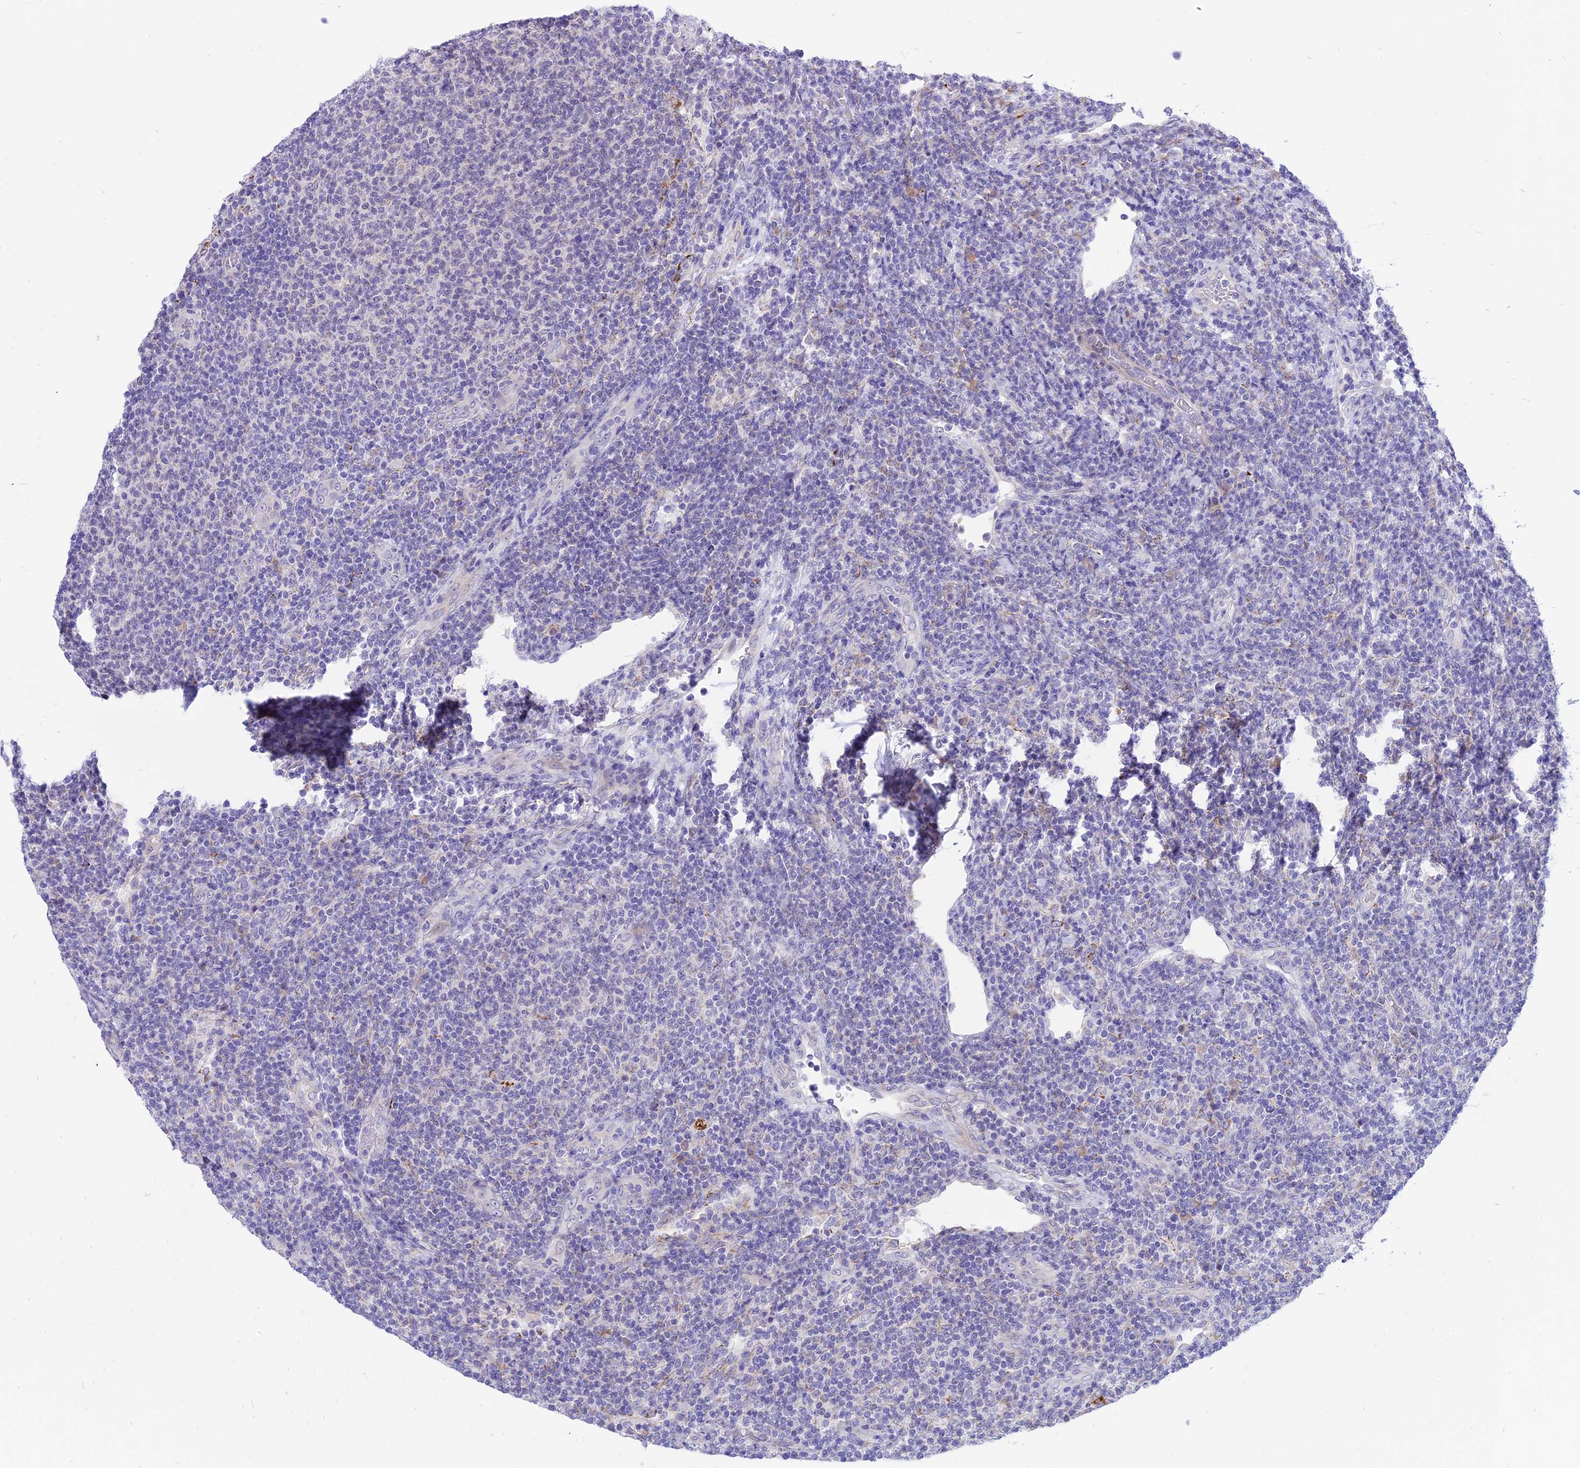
{"staining": {"intensity": "negative", "quantity": "none", "location": "none"}, "tissue": "lymphoma", "cell_type": "Tumor cells", "image_type": "cancer", "snomed": [{"axis": "morphology", "description": "Malignant lymphoma, non-Hodgkin's type, Low grade"}, {"axis": "topography", "description": "Lymph node"}], "caption": "Immunohistochemistry (IHC) micrograph of neoplastic tissue: lymphoma stained with DAB reveals no significant protein positivity in tumor cells. (Stains: DAB immunohistochemistry with hematoxylin counter stain, Microscopy: brightfield microscopy at high magnification).", "gene": "ARMCX6", "patient": {"sex": "male", "age": 66}}